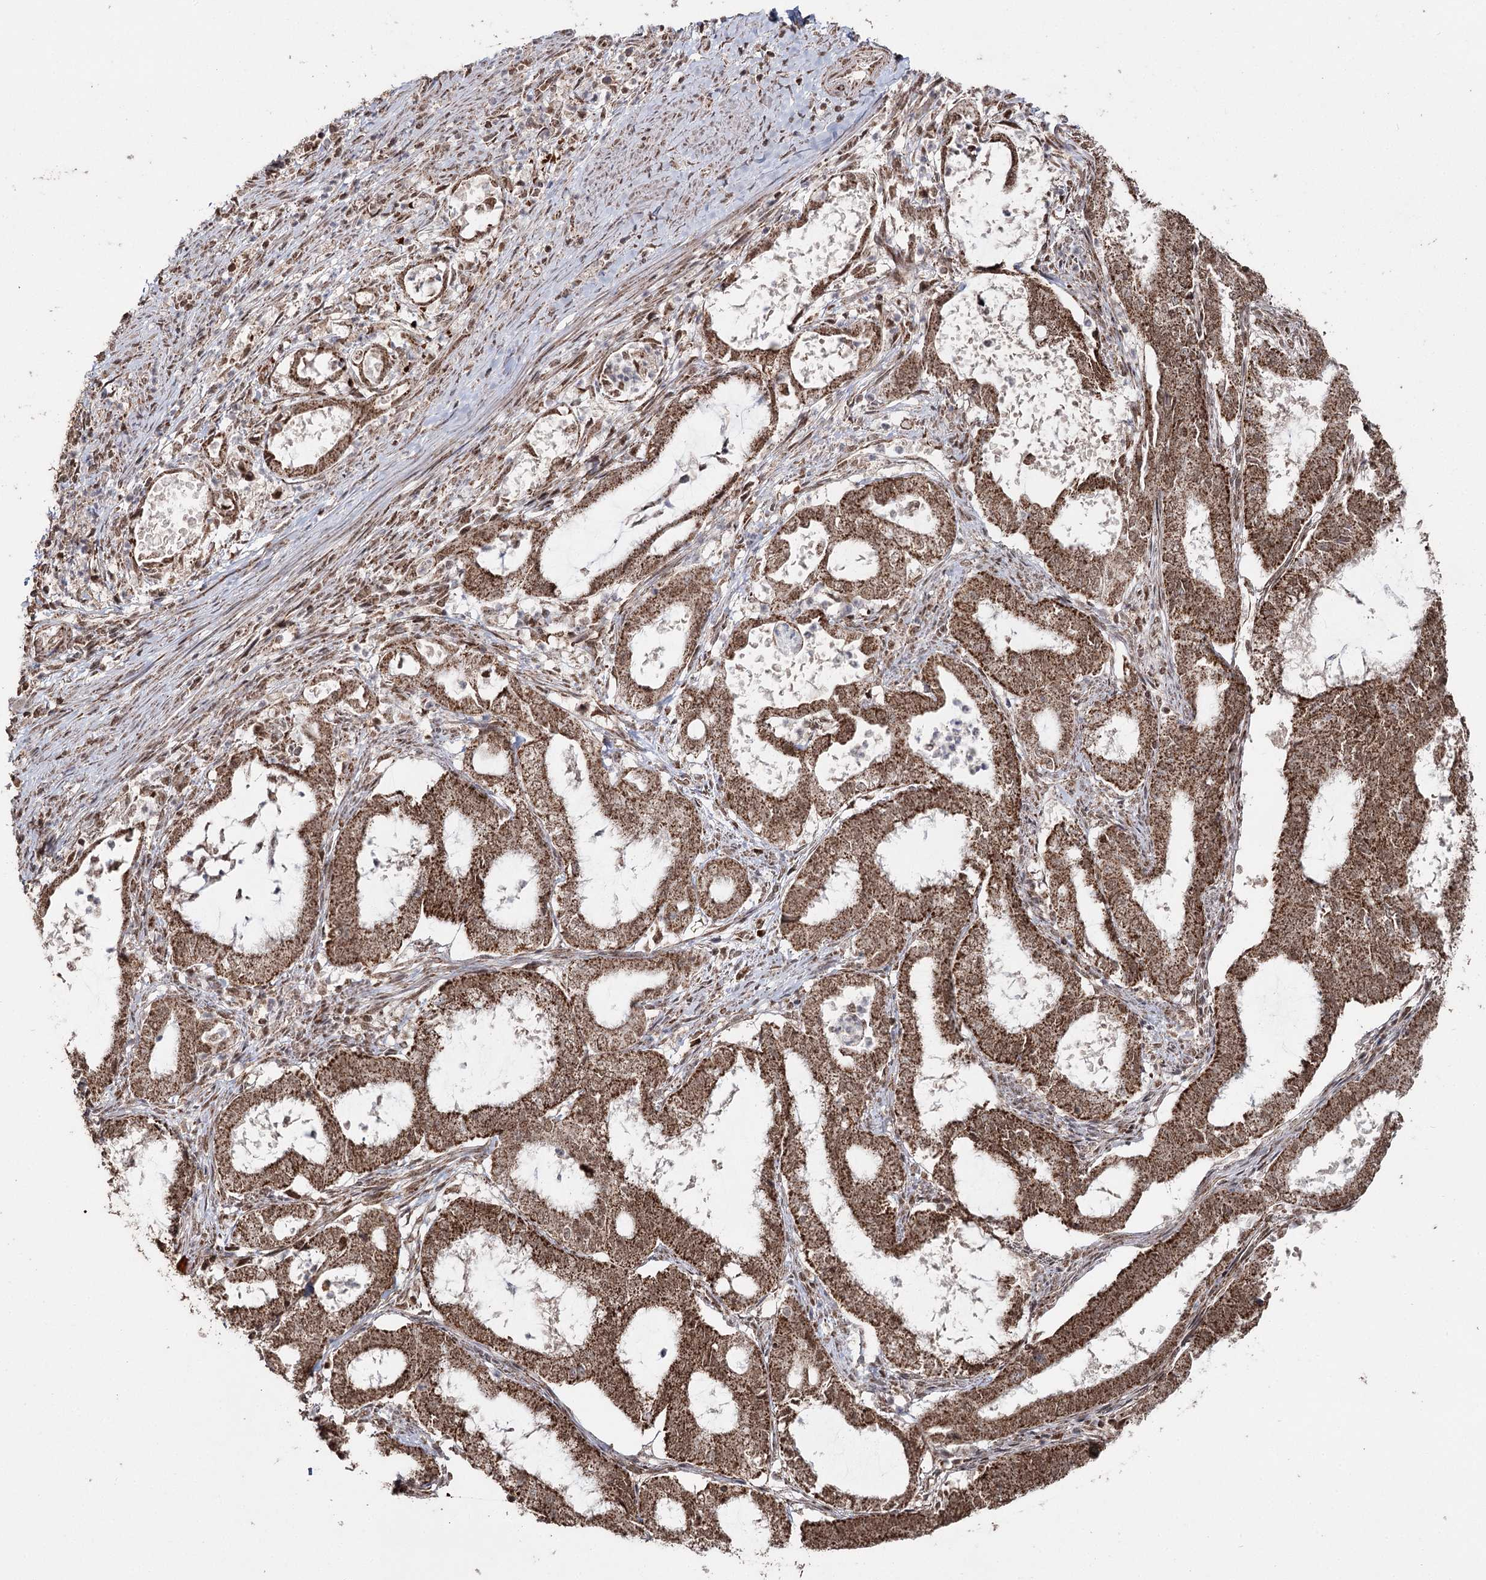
{"staining": {"intensity": "strong", "quantity": ">75%", "location": "cytoplasmic/membranous,nuclear"}, "tissue": "endometrial cancer", "cell_type": "Tumor cells", "image_type": "cancer", "snomed": [{"axis": "morphology", "description": "Adenocarcinoma, NOS"}, {"axis": "topography", "description": "Endometrium"}], "caption": "Brown immunohistochemical staining in human endometrial adenocarcinoma shows strong cytoplasmic/membranous and nuclear positivity in approximately >75% of tumor cells. Nuclei are stained in blue.", "gene": "PDHX", "patient": {"sex": "female", "age": 51}}